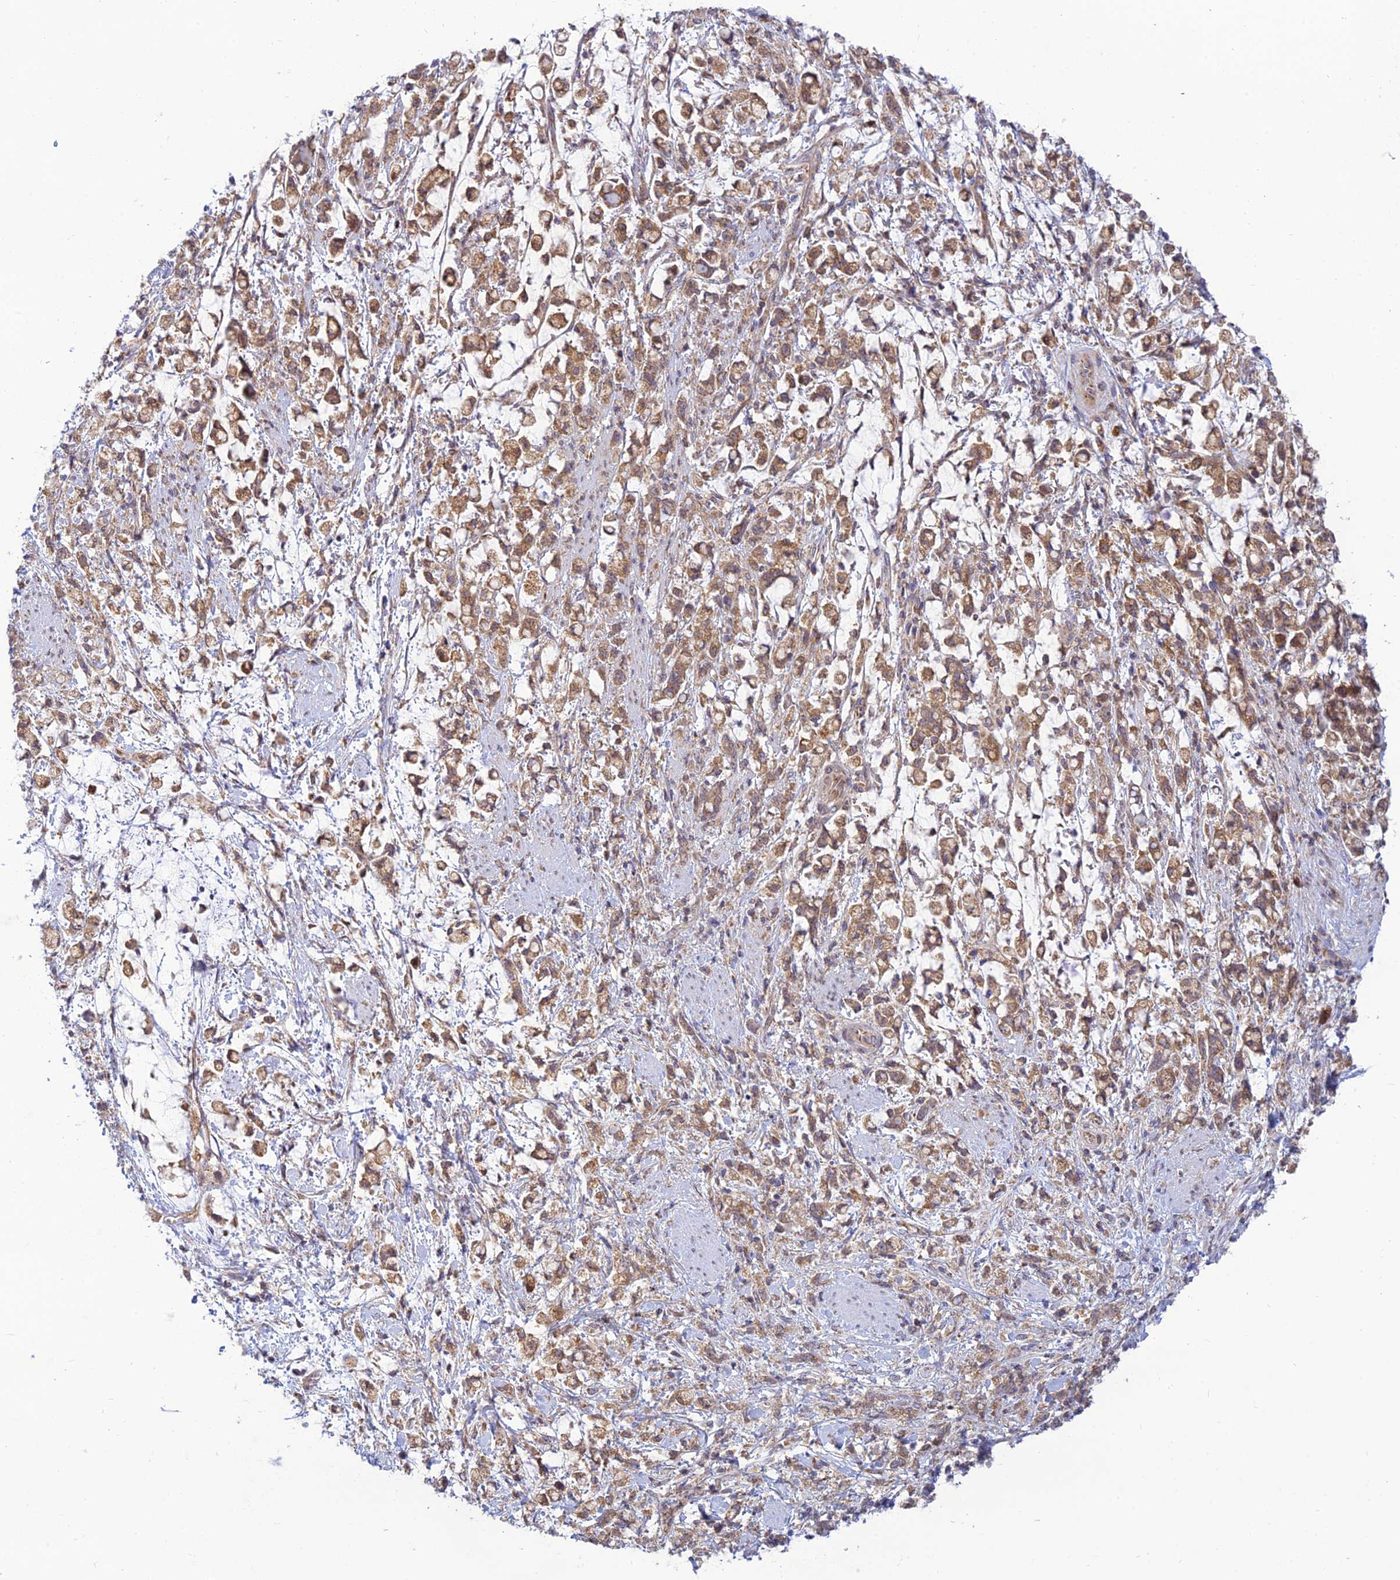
{"staining": {"intensity": "moderate", "quantity": ">75%", "location": "cytoplasmic/membranous"}, "tissue": "stomach cancer", "cell_type": "Tumor cells", "image_type": "cancer", "snomed": [{"axis": "morphology", "description": "Adenocarcinoma, NOS"}, {"axis": "topography", "description": "Stomach"}], "caption": "Stomach cancer (adenocarcinoma) stained for a protein (brown) demonstrates moderate cytoplasmic/membranous positive expression in approximately >75% of tumor cells.", "gene": "HOOK2", "patient": {"sex": "female", "age": 60}}